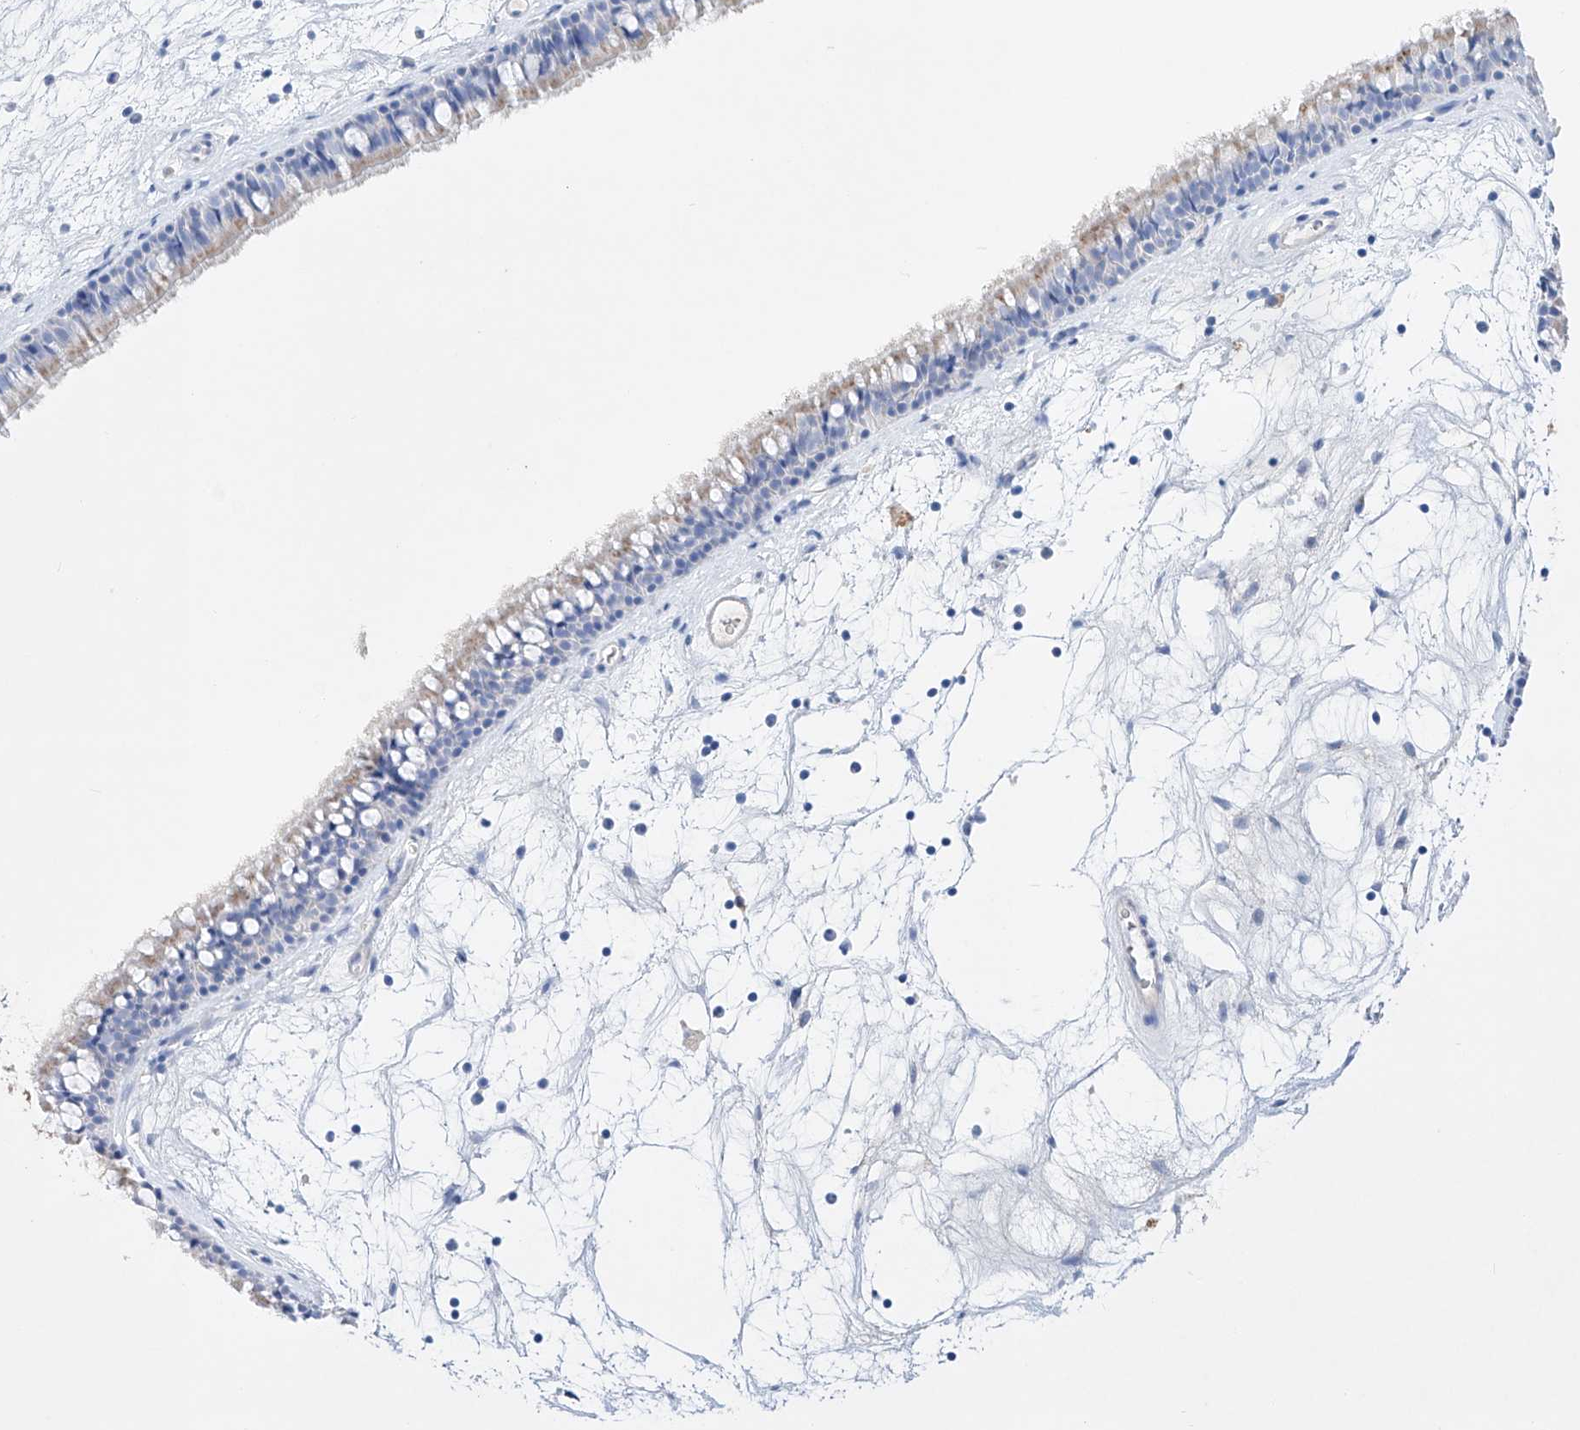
{"staining": {"intensity": "weak", "quantity": "<25%", "location": "cytoplasmic/membranous"}, "tissue": "nasopharynx", "cell_type": "Respiratory epithelial cells", "image_type": "normal", "snomed": [{"axis": "morphology", "description": "Normal tissue, NOS"}, {"axis": "topography", "description": "Nasopharynx"}], "caption": "Immunohistochemistry (IHC) micrograph of benign nasopharynx: human nasopharynx stained with DAB exhibits no significant protein expression in respiratory epithelial cells.", "gene": "LURAP1", "patient": {"sex": "male", "age": 64}}